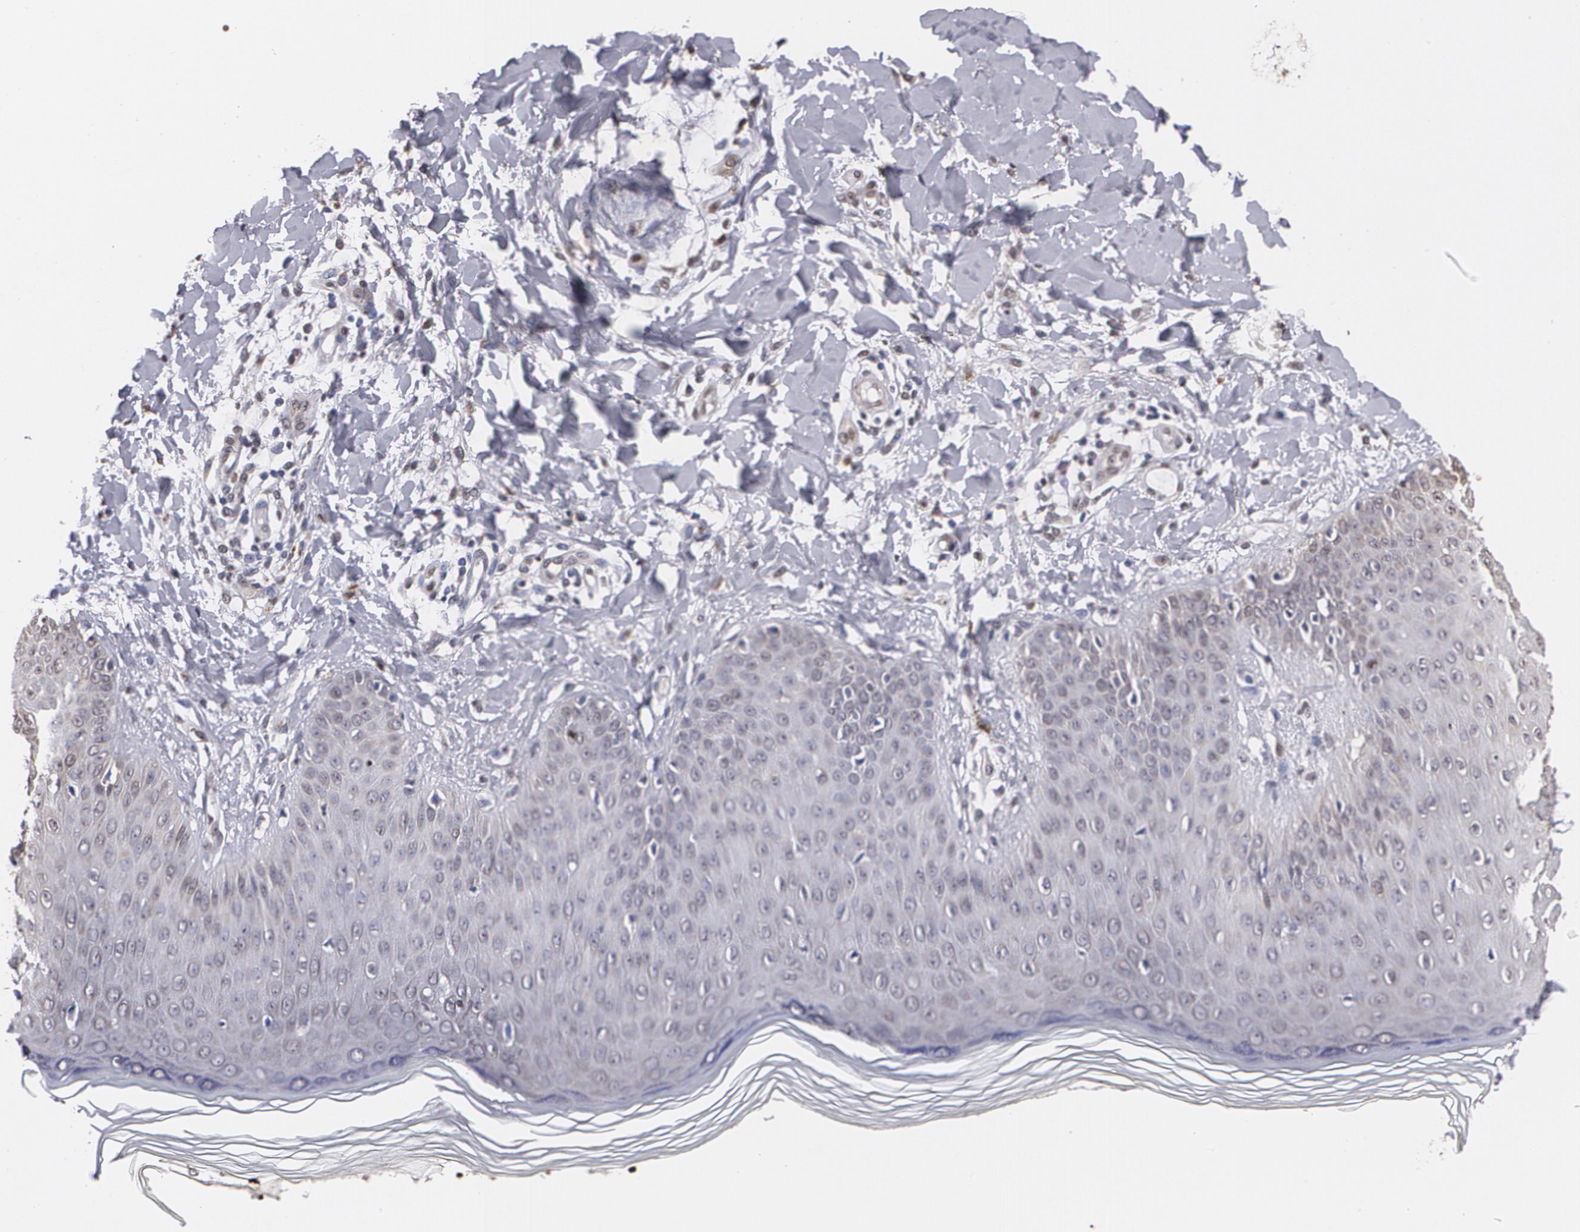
{"staining": {"intensity": "weak", "quantity": "25%-75%", "location": "cytoplasmic/membranous"}, "tissue": "skin", "cell_type": "Epidermal cells", "image_type": "normal", "snomed": [{"axis": "morphology", "description": "Normal tissue, NOS"}, {"axis": "morphology", "description": "Inflammation, NOS"}, {"axis": "topography", "description": "Soft tissue"}, {"axis": "topography", "description": "Anal"}], "caption": "Protein expression analysis of normal human skin reveals weak cytoplasmic/membranous positivity in about 25%-75% of epidermal cells.", "gene": "MVP", "patient": {"sex": "female", "age": 15}}